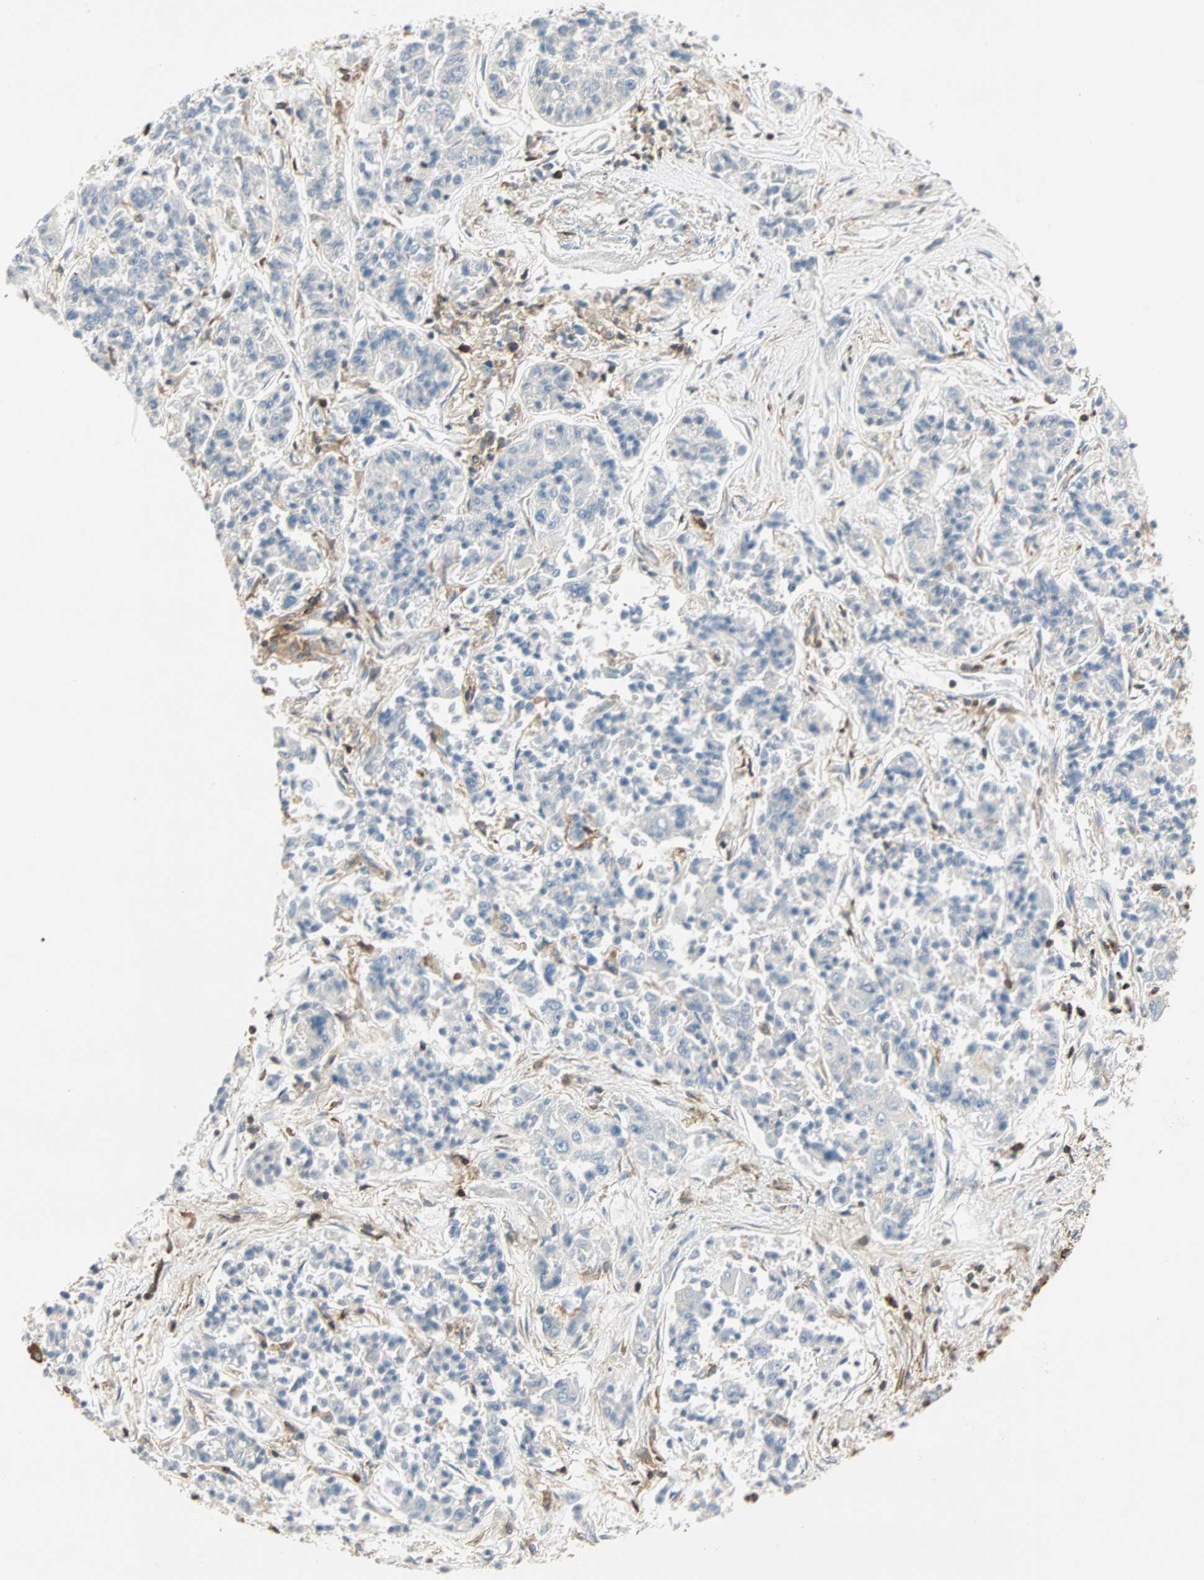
{"staining": {"intensity": "negative", "quantity": "none", "location": "none"}, "tissue": "lung cancer", "cell_type": "Tumor cells", "image_type": "cancer", "snomed": [{"axis": "morphology", "description": "Adenocarcinoma, NOS"}, {"axis": "topography", "description": "Lung"}], "caption": "Human adenocarcinoma (lung) stained for a protein using immunohistochemistry demonstrates no positivity in tumor cells.", "gene": "FMNL1", "patient": {"sex": "male", "age": 84}}